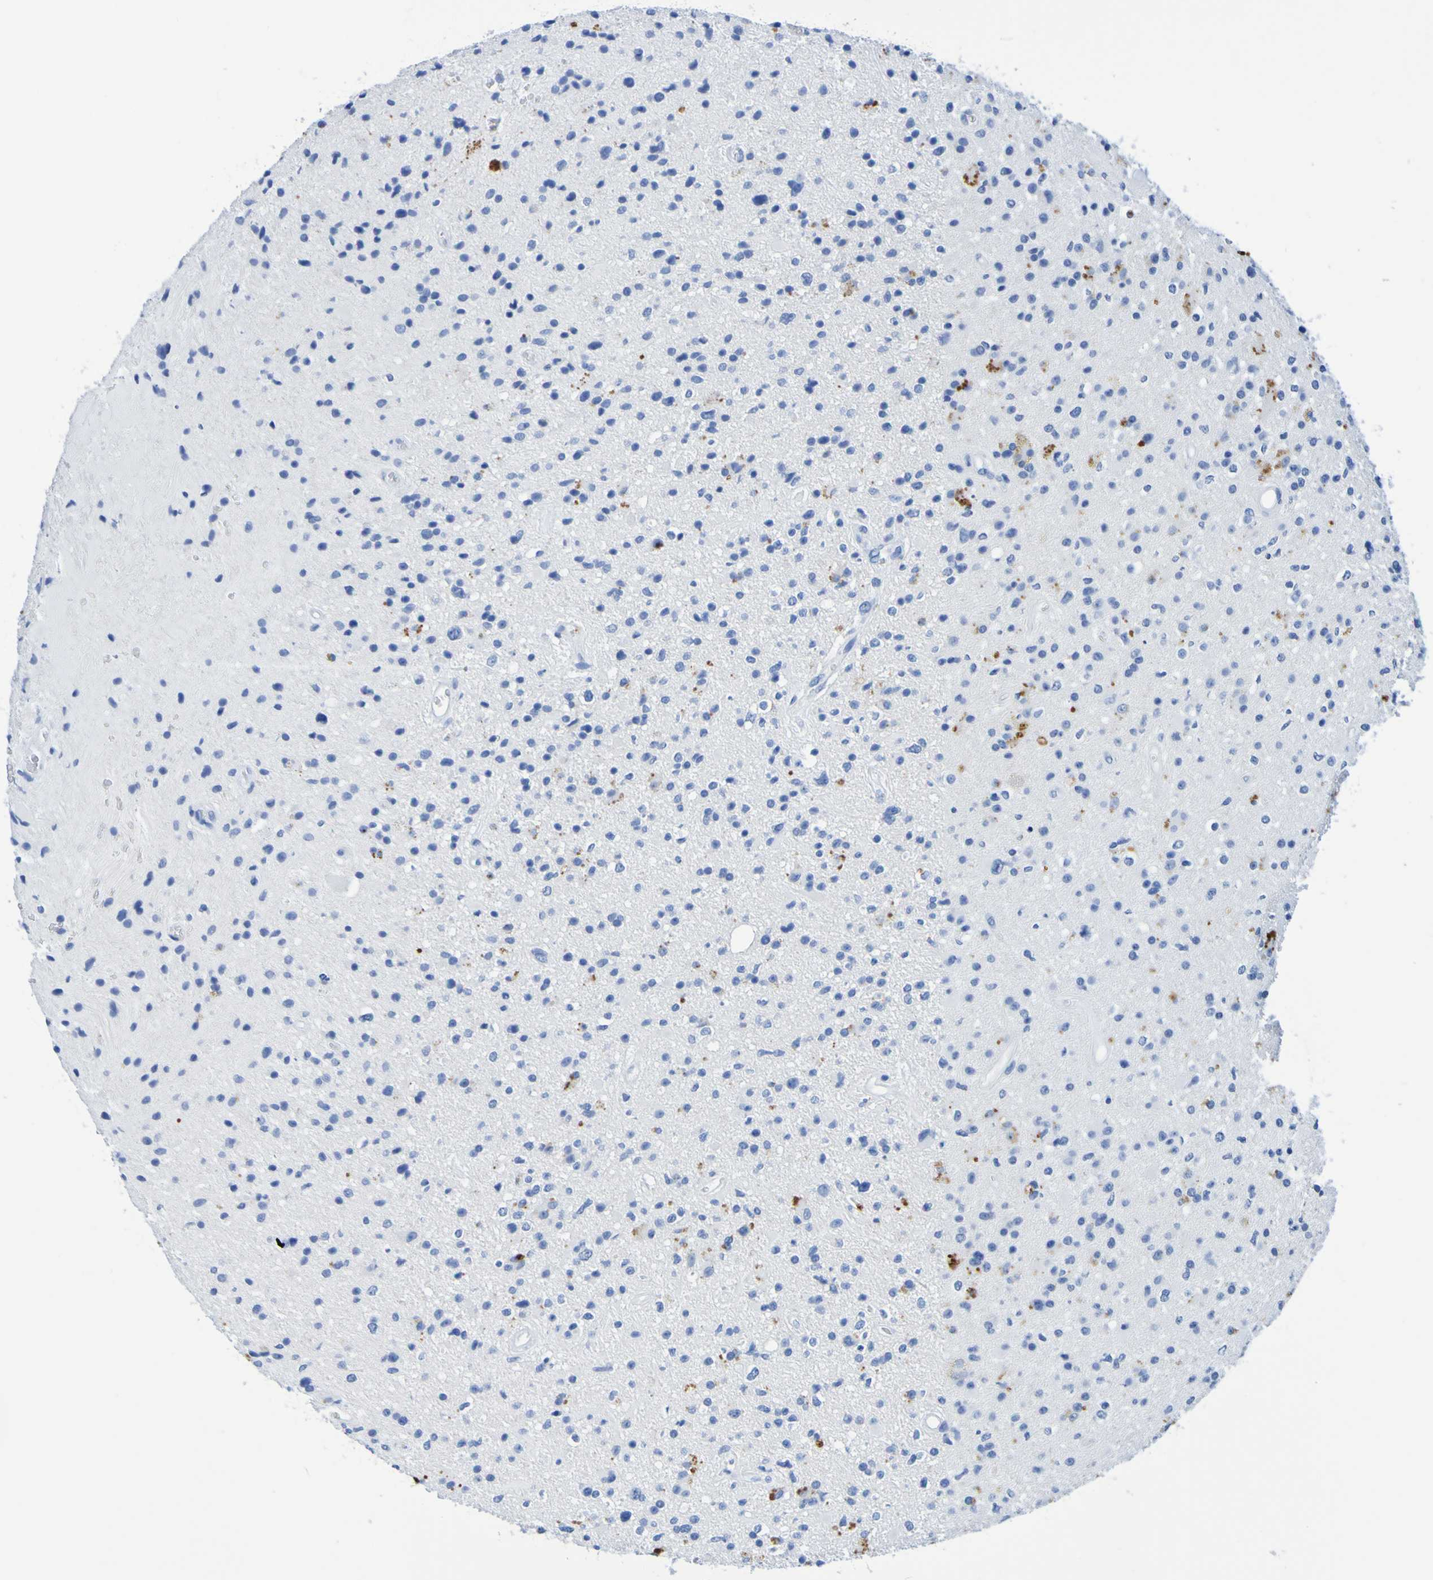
{"staining": {"intensity": "moderate", "quantity": "<25%", "location": "cytoplasmic/membranous"}, "tissue": "glioma", "cell_type": "Tumor cells", "image_type": "cancer", "snomed": [{"axis": "morphology", "description": "Glioma, malignant, High grade"}, {"axis": "topography", "description": "Brain"}], "caption": "Malignant high-grade glioma stained with immunohistochemistry (IHC) displays moderate cytoplasmic/membranous positivity in approximately <25% of tumor cells.", "gene": "DPEP1", "patient": {"sex": "male", "age": 33}}